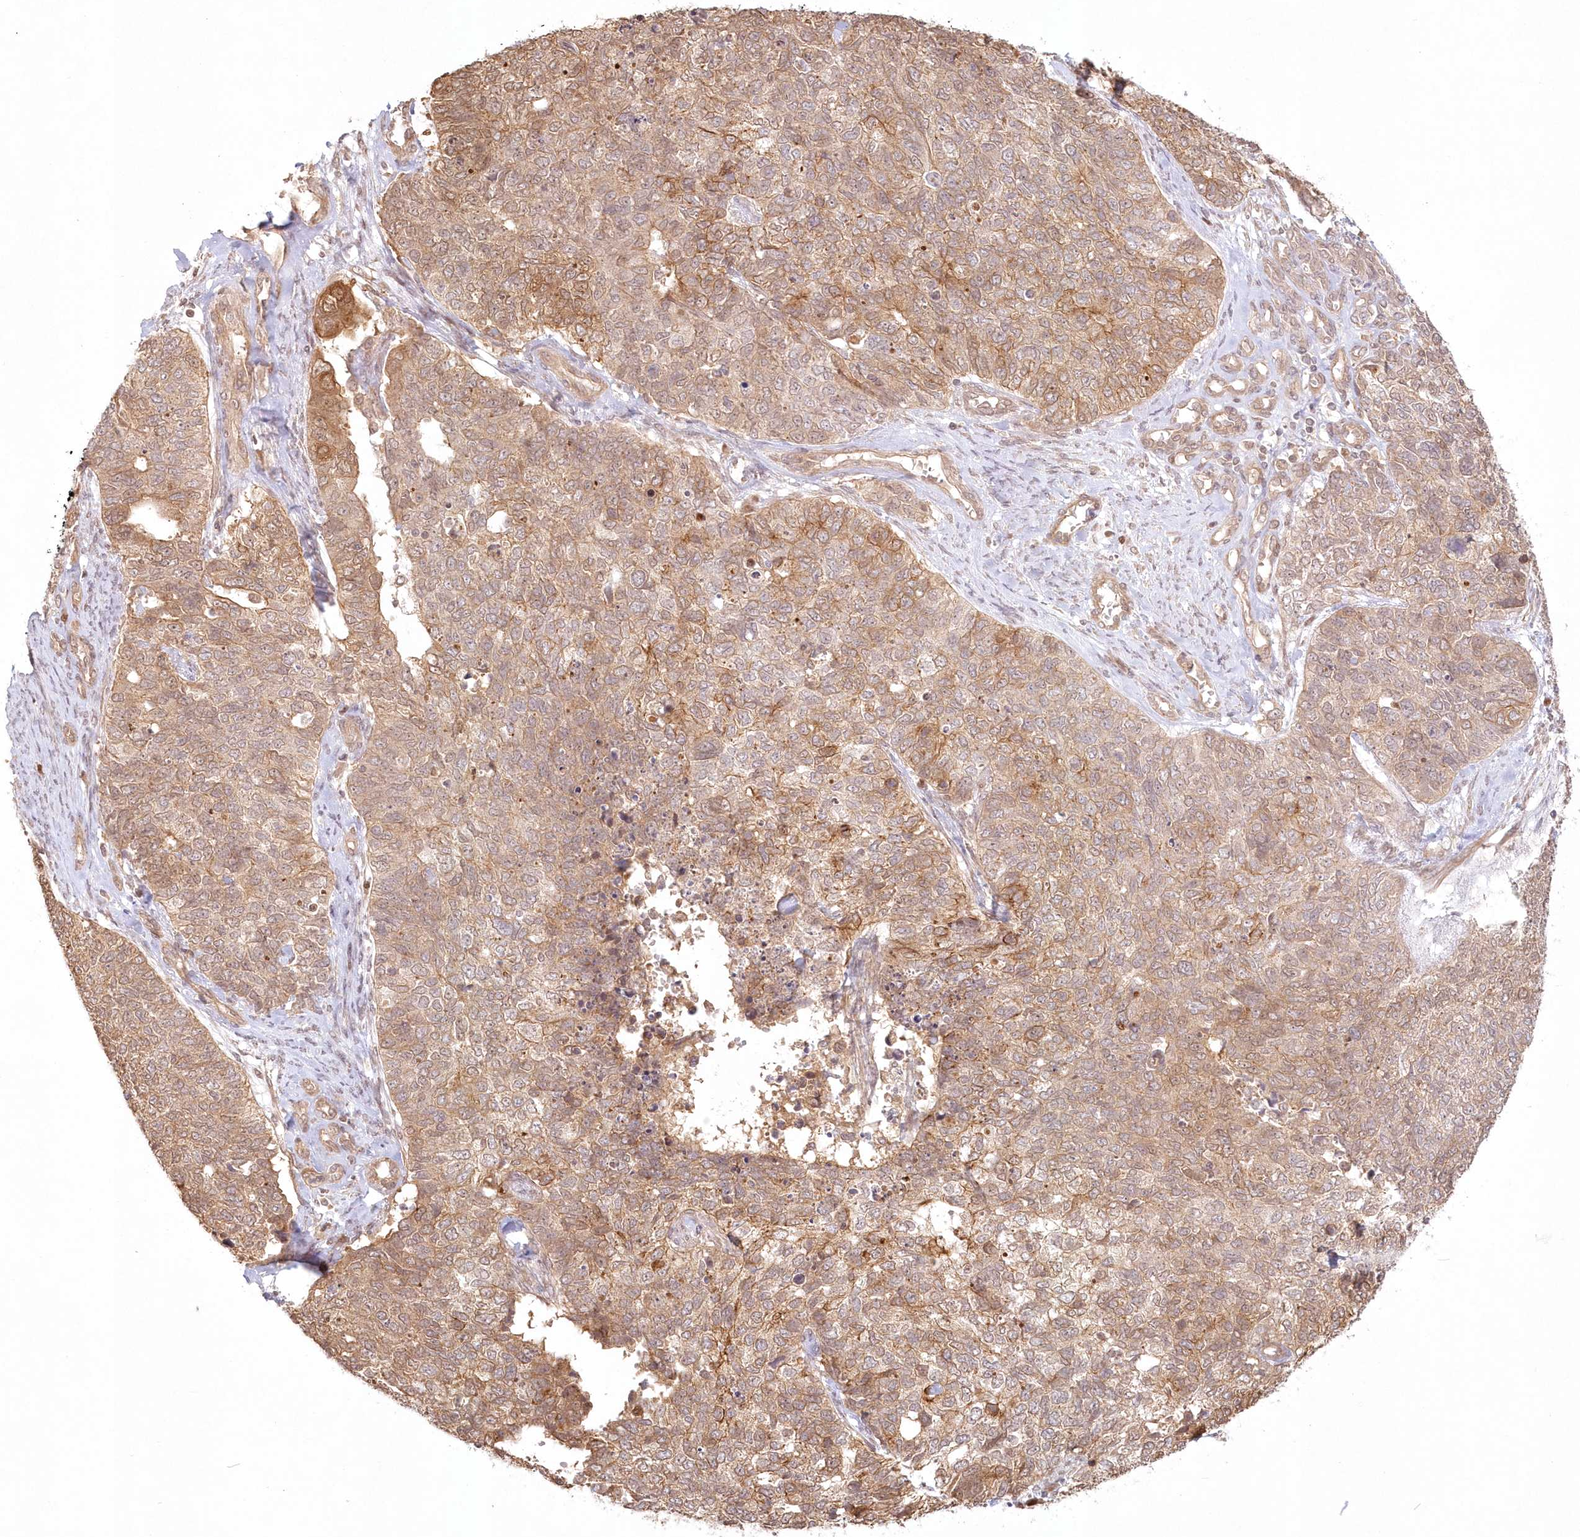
{"staining": {"intensity": "moderate", "quantity": ">75%", "location": "cytoplasmic/membranous"}, "tissue": "cervical cancer", "cell_type": "Tumor cells", "image_type": "cancer", "snomed": [{"axis": "morphology", "description": "Squamous cell carcinoma, NOS"}, {"axis": "topography", "description": "Cervix"}], "caption": "Immunohistochemical staining of human cervical cancer (squamous cell carcinoma) demonstrates medium levels of moderate cytoplasmic/membranous protein positivity in approximately >75% of tumor cells.", "gene": "KIAA0232", "patient": {"sex": "female", "age": 63}}